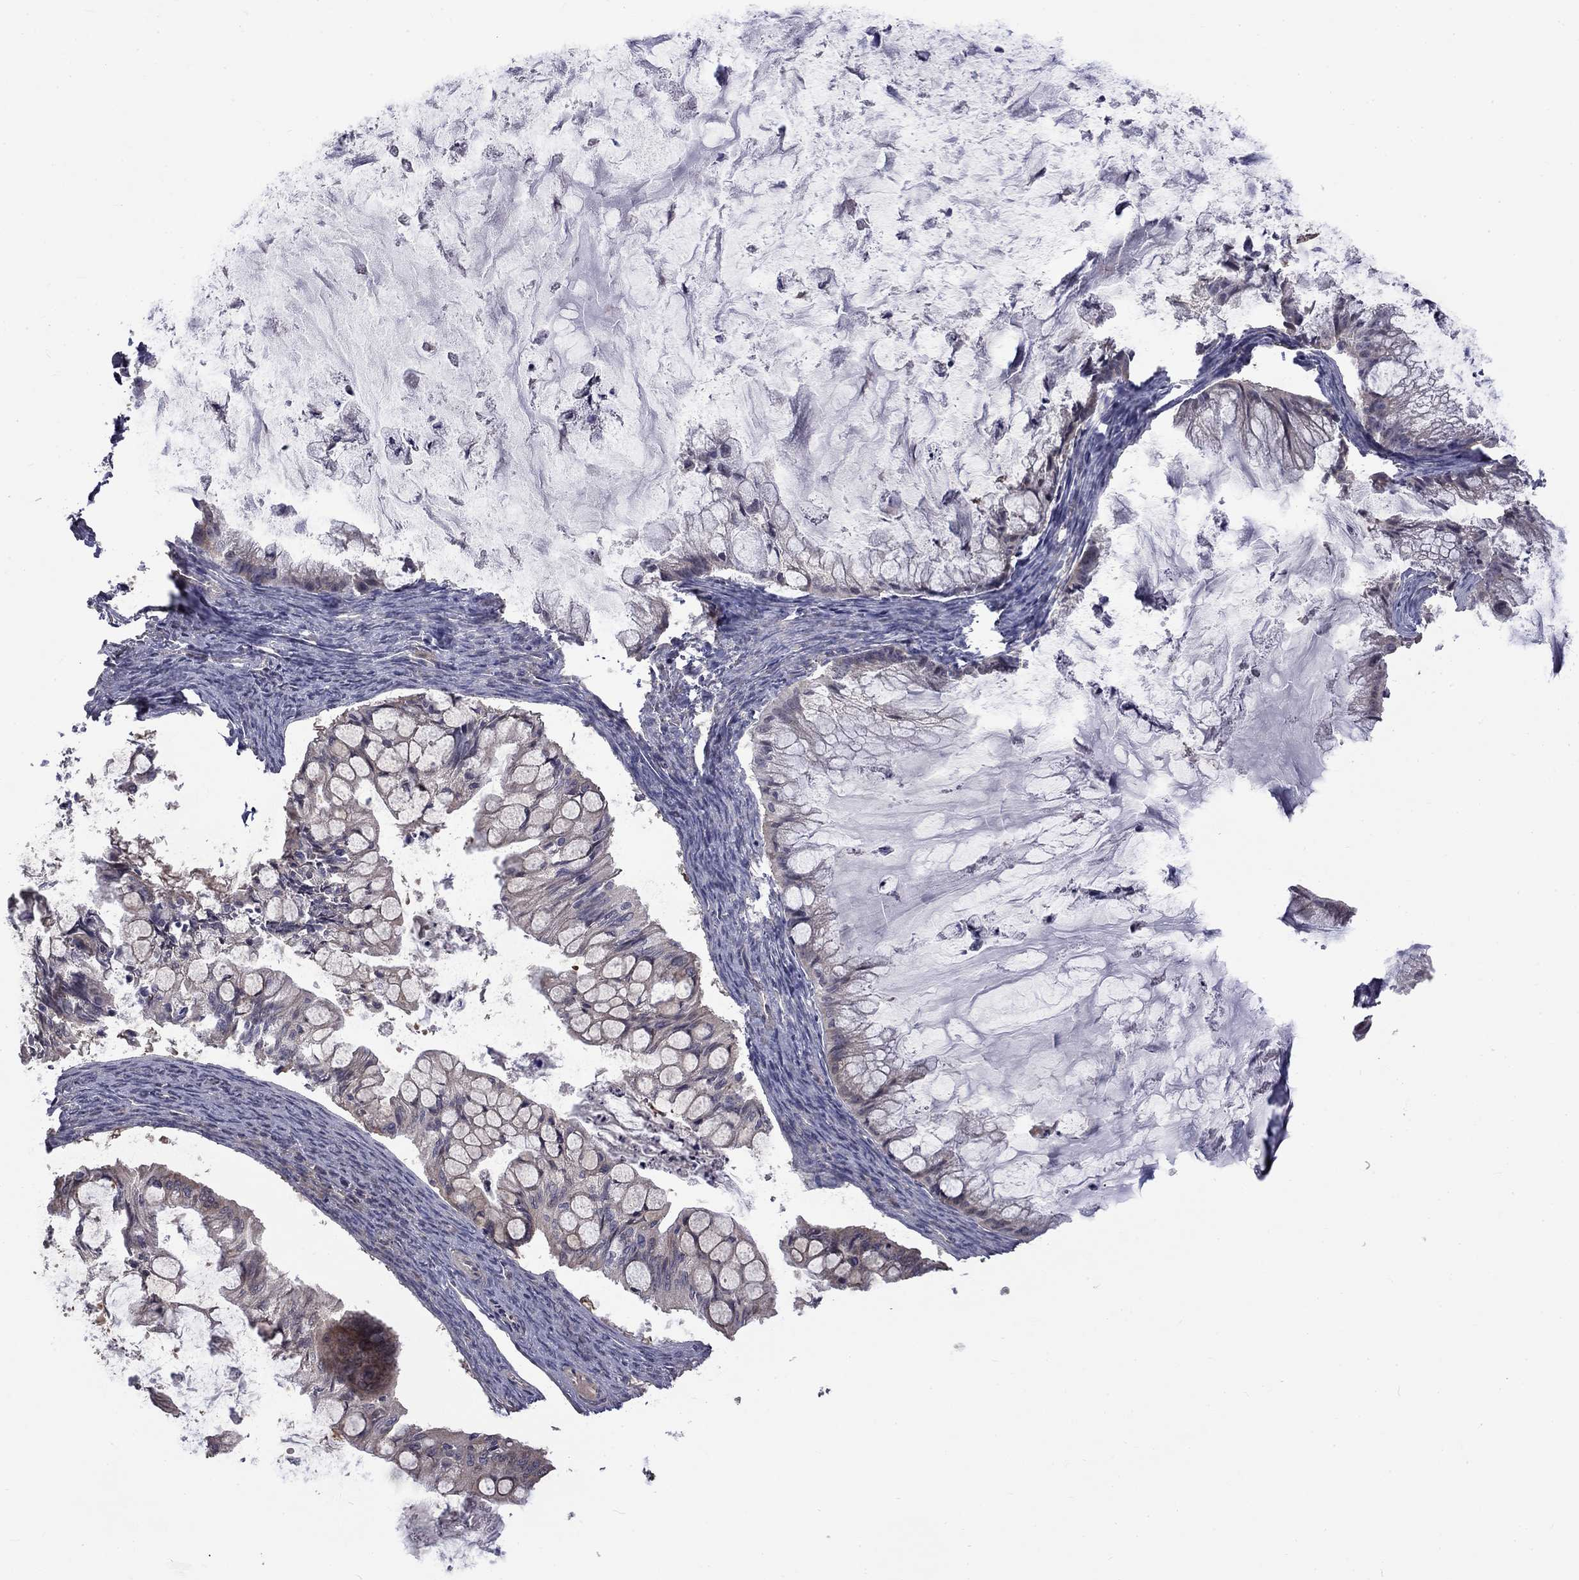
{"staining": {"intensity": "negative", "quantity": "none", "location": "none"}, "tissue": "ovarian cancer", "cell_type": "Tumor cells", "image_type": "cancer", "snomed": [{"axis": "morphology", "description": "Cystadenocarcinoma, mucinous, NOS"}, {"axis": "topography", "description": "Ovary"}], "caption": "There is no significant positivity in tumor cells of mucinous cystadenocarcinoma (ovarian). (DAB (3,3'-diaminobenzidine) immunohistochemistry, high magnification).", "gene": "SLC39A14", "patient": {"sex": "female", "age": 57}}